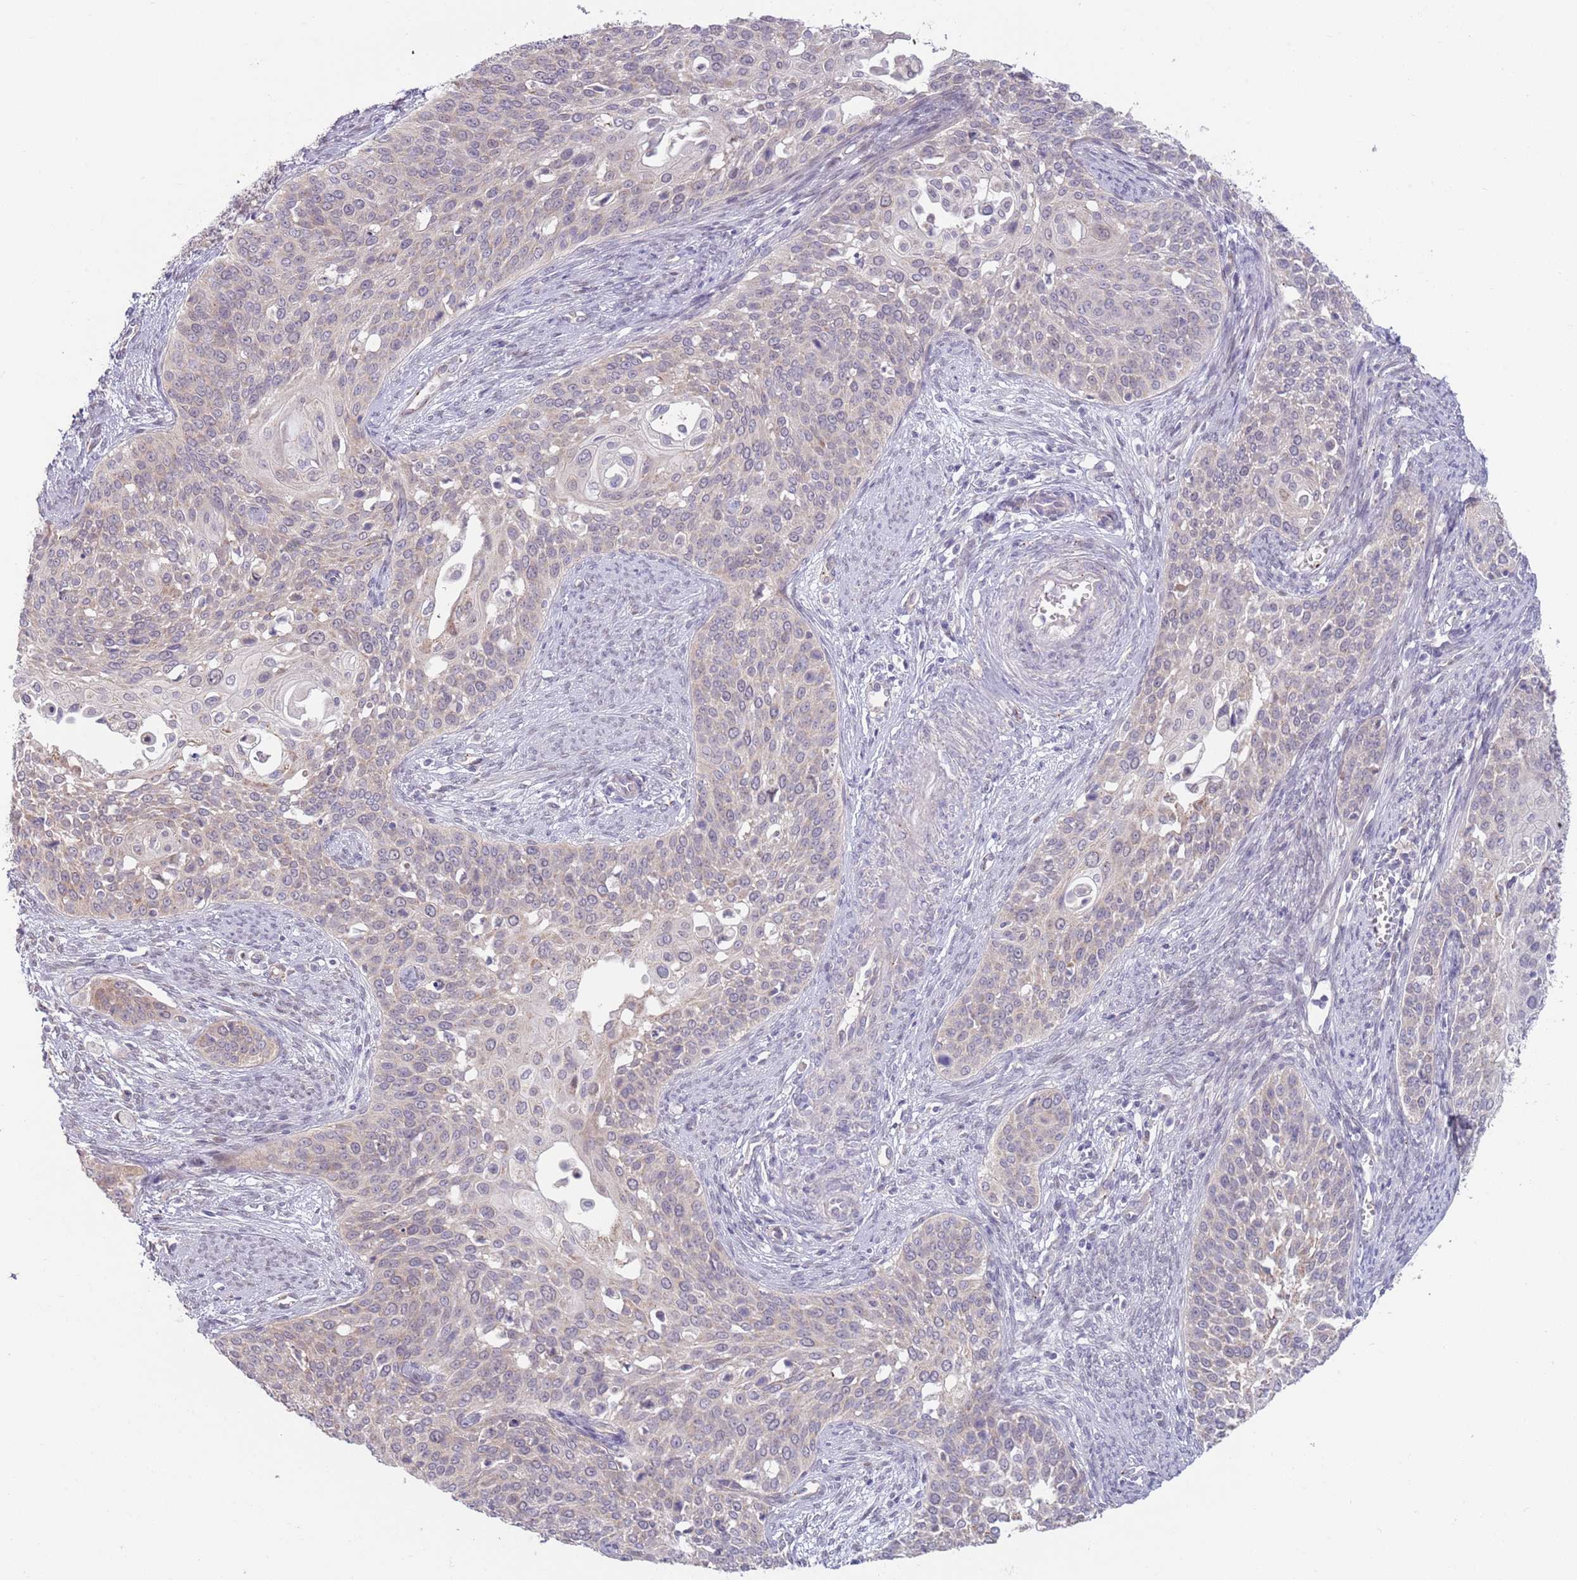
{"staining": {"intensity": "negative", "quantity": "none", "location": "none"}, "tissue": "cervical cancer", "cell_type": "Tumor cells", "image_type": "cancer", "snomed": [{"axis": "morphology", "description": "Squamous cell carcinoma, NOS"}, {"axis": "topography", "description": "Cervix"}], "caption": "Protein analysis of cervical cancer (squamous cell carcinoma) shows no significant staining in tumor cells.", "gene": "LDHD", "patient": {"sex": "female", "age": 44}}